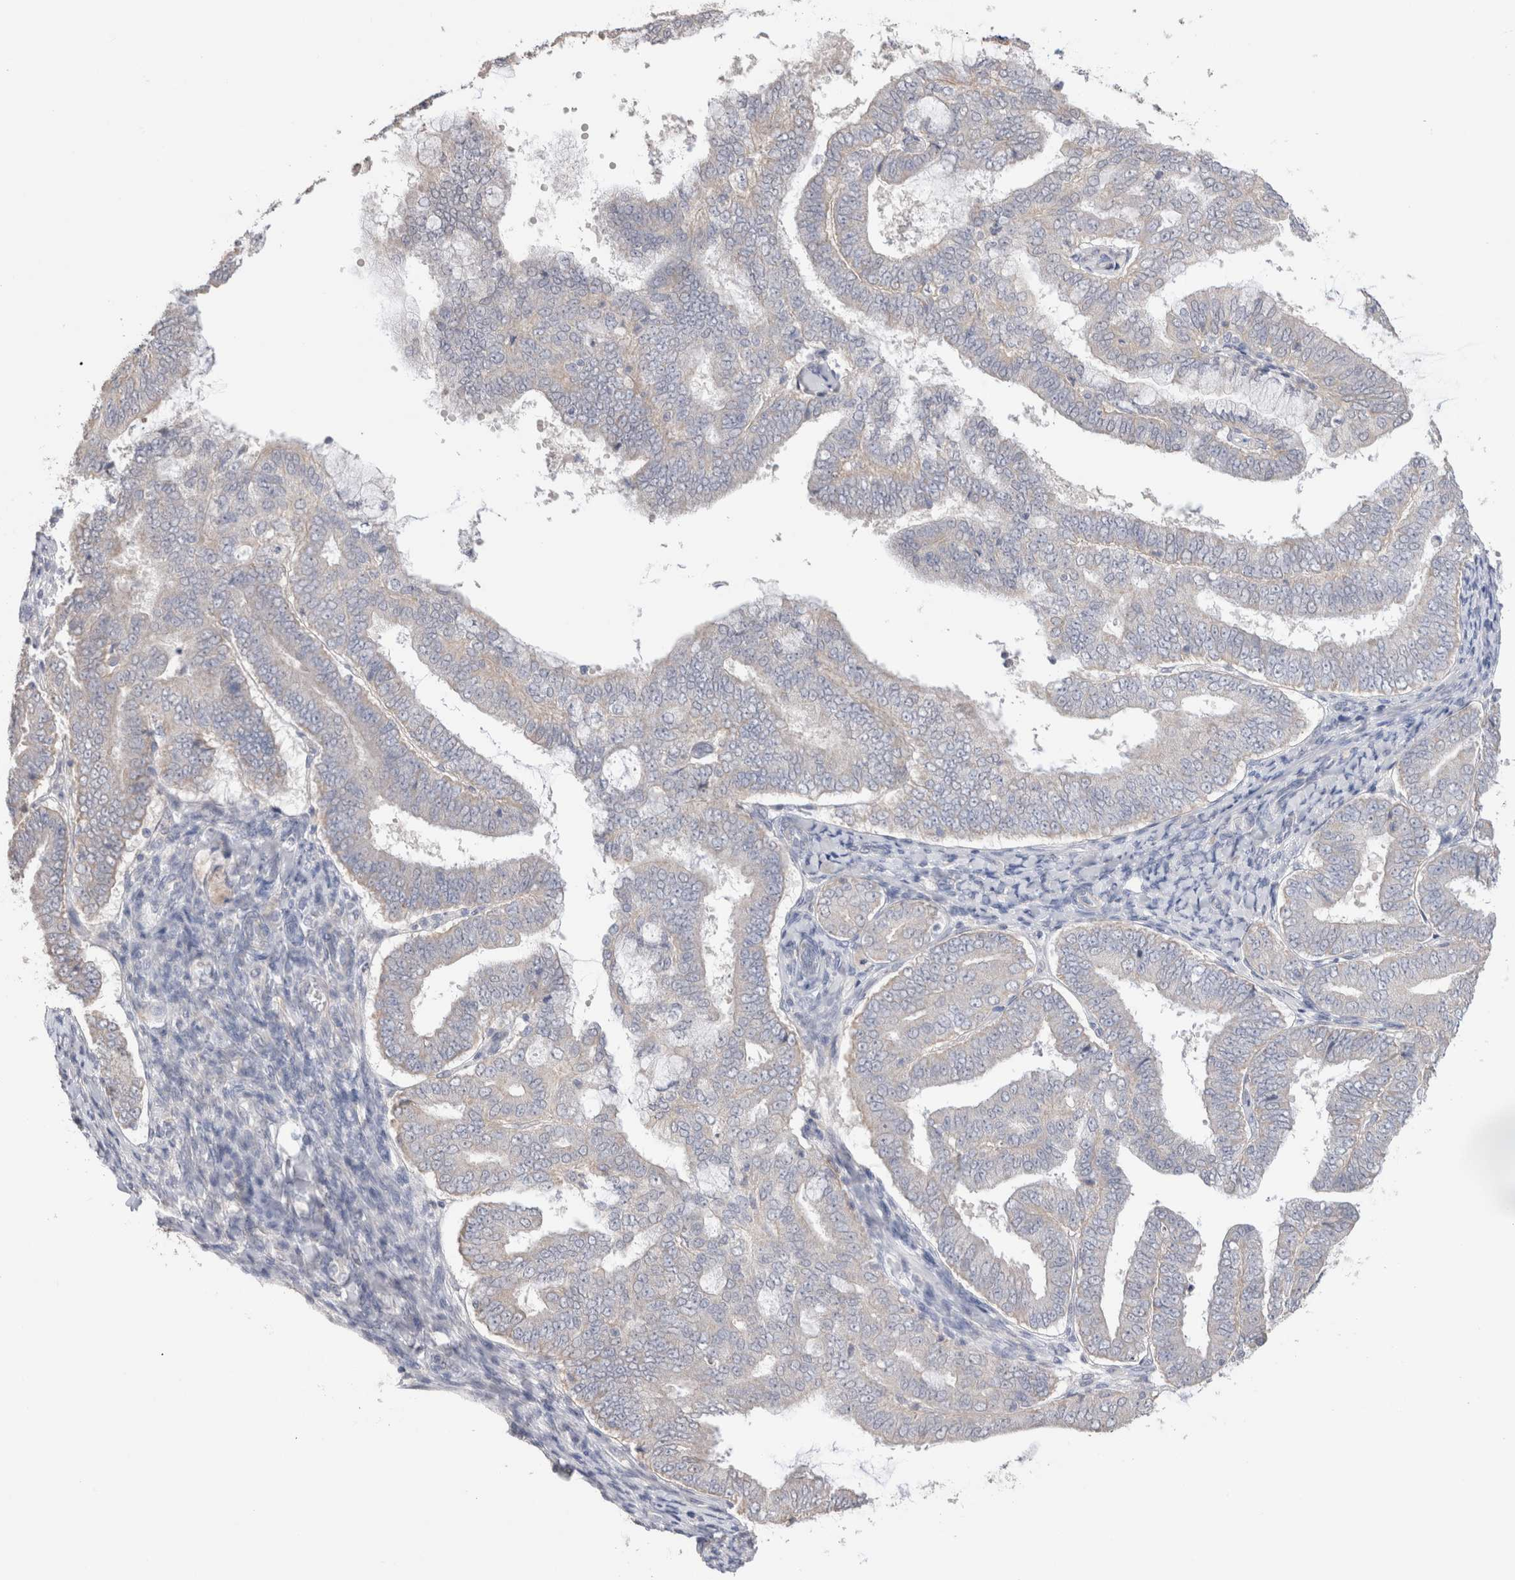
{"staining": {"intensity": "weak", "quantity": "<25%", "location": "cytoplasmic/membranous"}, "tissue": "endometrial cancer", "cell_type": "Tumor cells", "image_type": "cancer", "snomed": [{"axis": "morphology", "description": "Adenocarcinoma, NOS"}, {"axis": "topography", "description": "Endometrium"}], "caption": "Tumor cells show no significant protein staining in endometrial cancer (adenocarcinoma).", "gene": "DMD", "patient": {"sex": "female", "age": 63}}